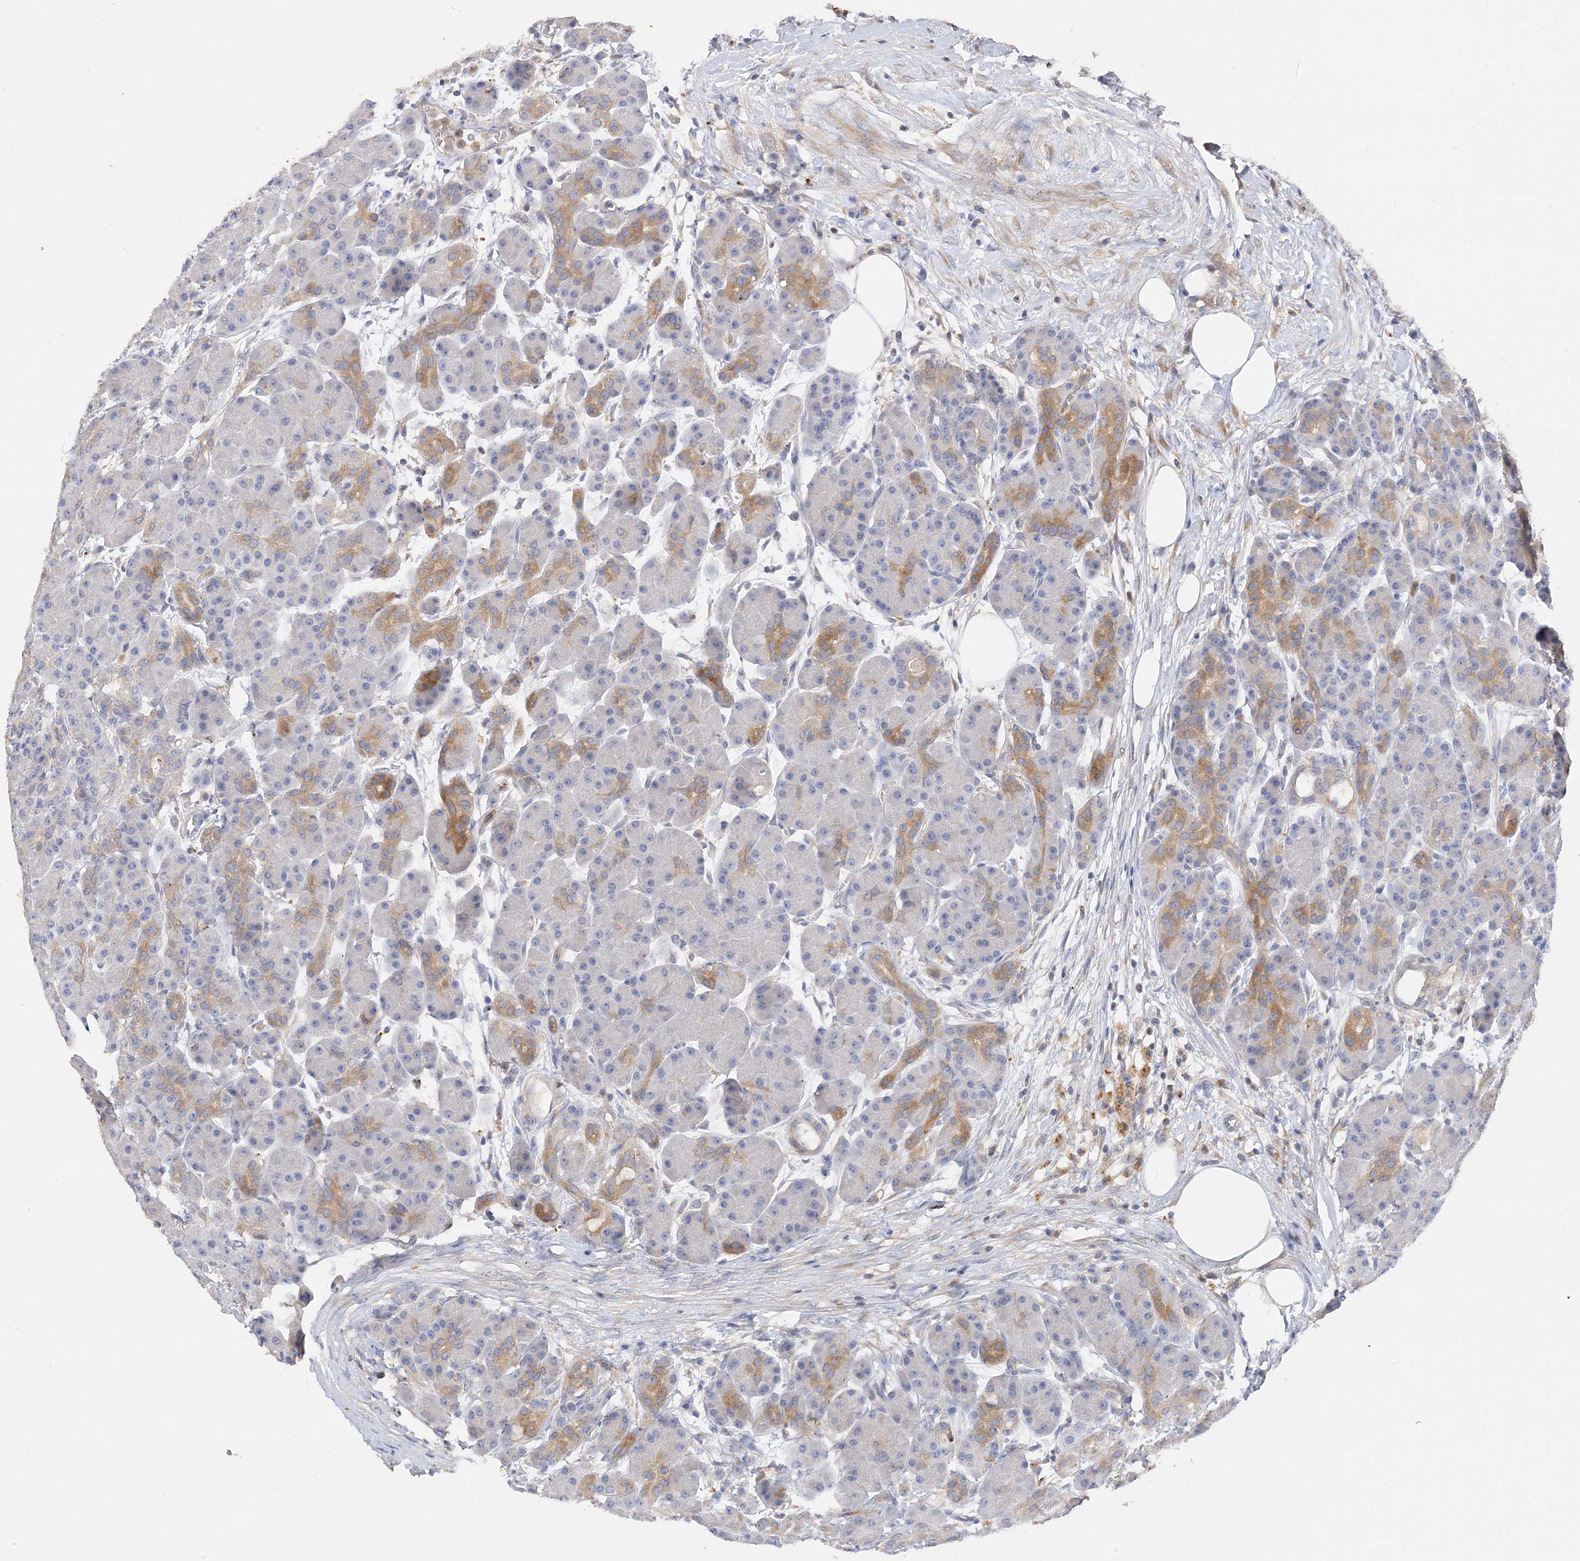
{"staining": {"intensity": "moderate", "quantity": "<25%", "location": "cytoplasmic/membranous"}, "tissue": "pancreas", "cell_type": "Exocrine glandular cells", "image_type": "normal", "snomed": [{"axis": "morphology", "description": "Normal tissue, NOS"}, {"axis": "topography", "description": "Pancreas"}], "caption": "Exocrine glandular cells exhibit low levels of moderate cytoplasmic/membranous positivity in approximately <25% of cells in unremarkable pancreas. (DAB IHC, brown staining for protein, blue staining for nuclei).", "gene": "ARV1", "patient": {"sex": "male", "age": 63}}